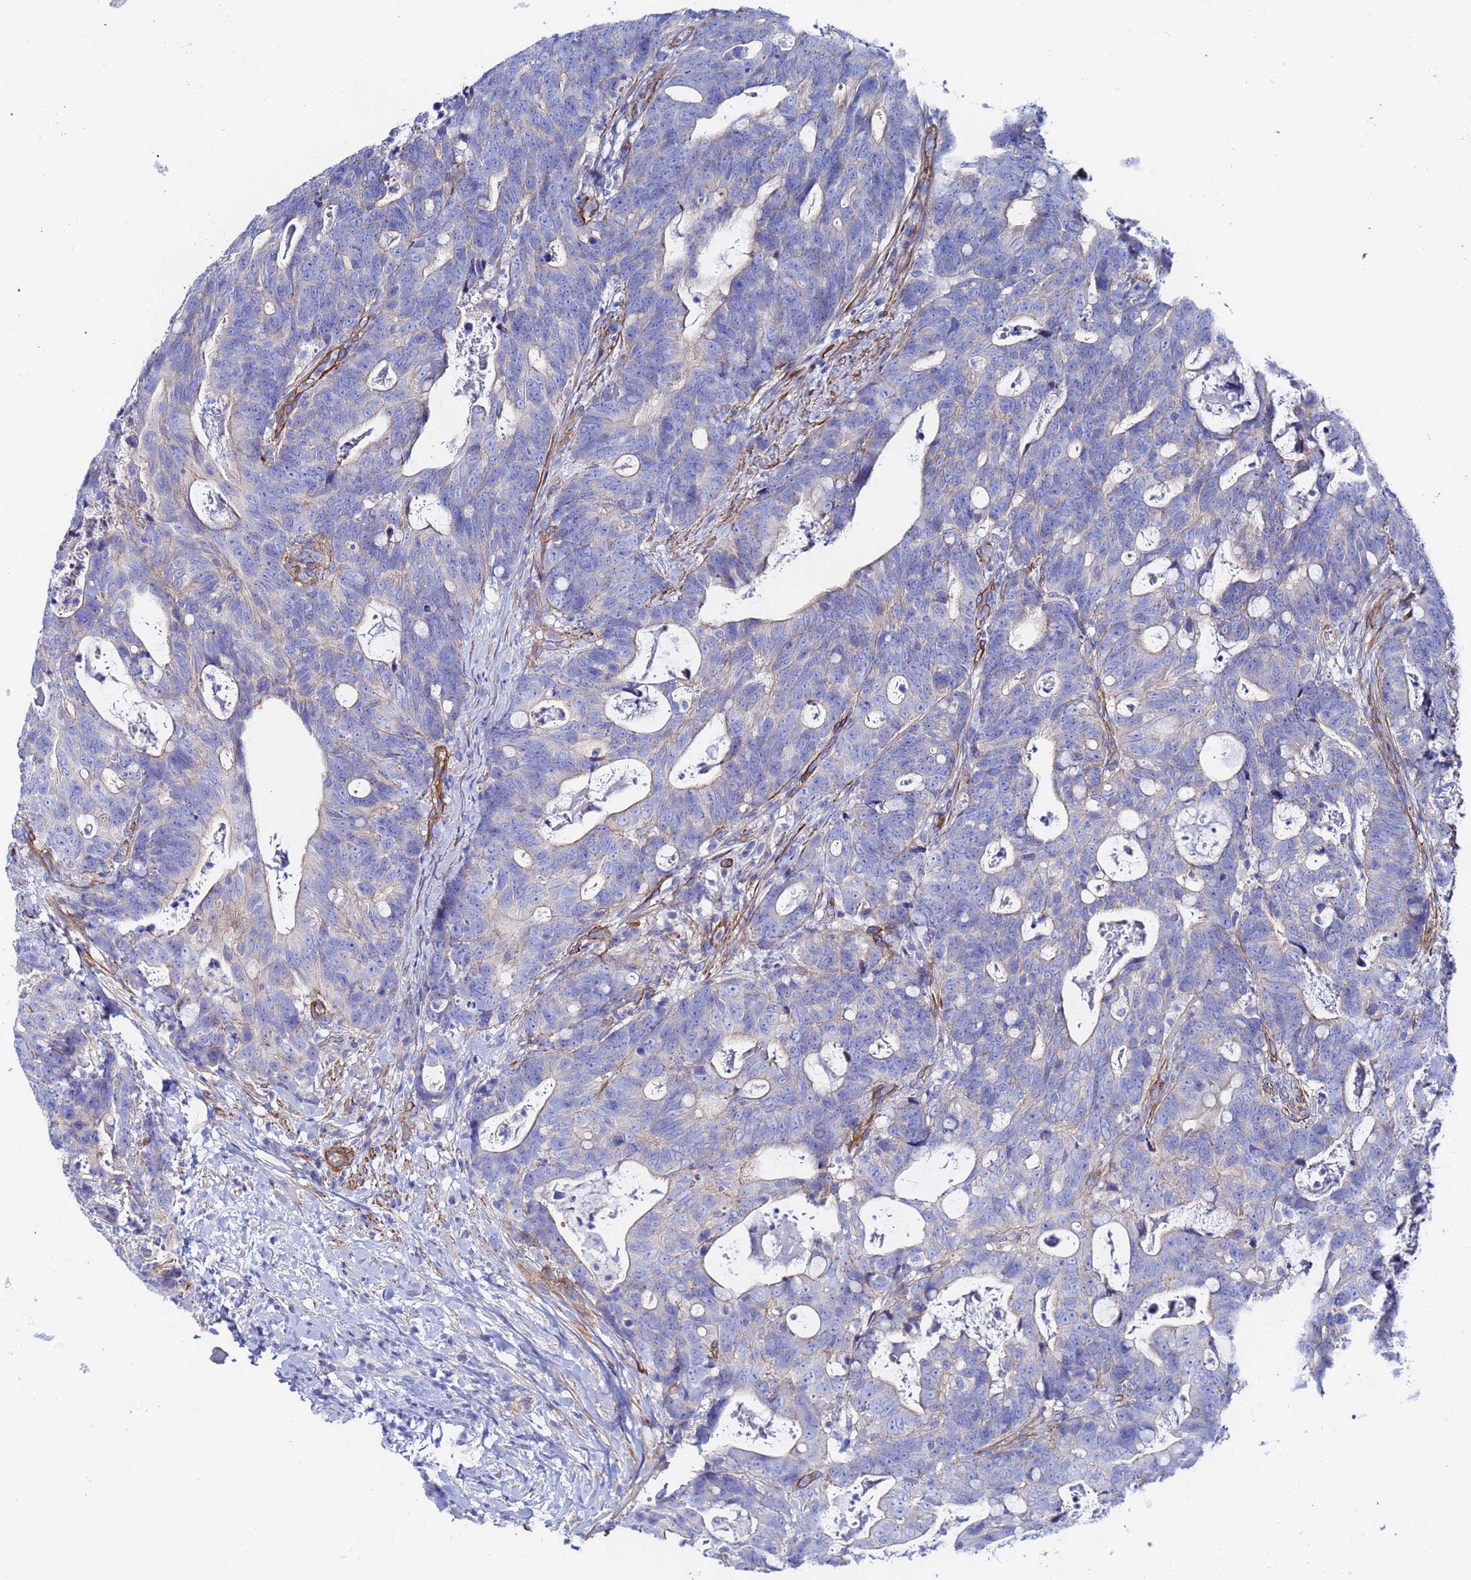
{"staining": {"intensity": "weak", "quantity": "<25%", "location": "cytoplasmic/membranous"}, "tissue": "colorectal cancer", "cell_type": "Tumor cells", "image_type": "cancer", "snomed": [{"axis": "morphology", "description": "Adenocarcinoma, NOS"}, {"axis": "topography", "description": "Colon"}], "caption": "Immunohistochemistry of human colorectal cancer exhibits no expression in tumor cells. (Brightfield microscopy of DAB immunohistochemistry at high magnification).", "gene": "RAB39B", "patient": {"sex": "female", "age": 82}}